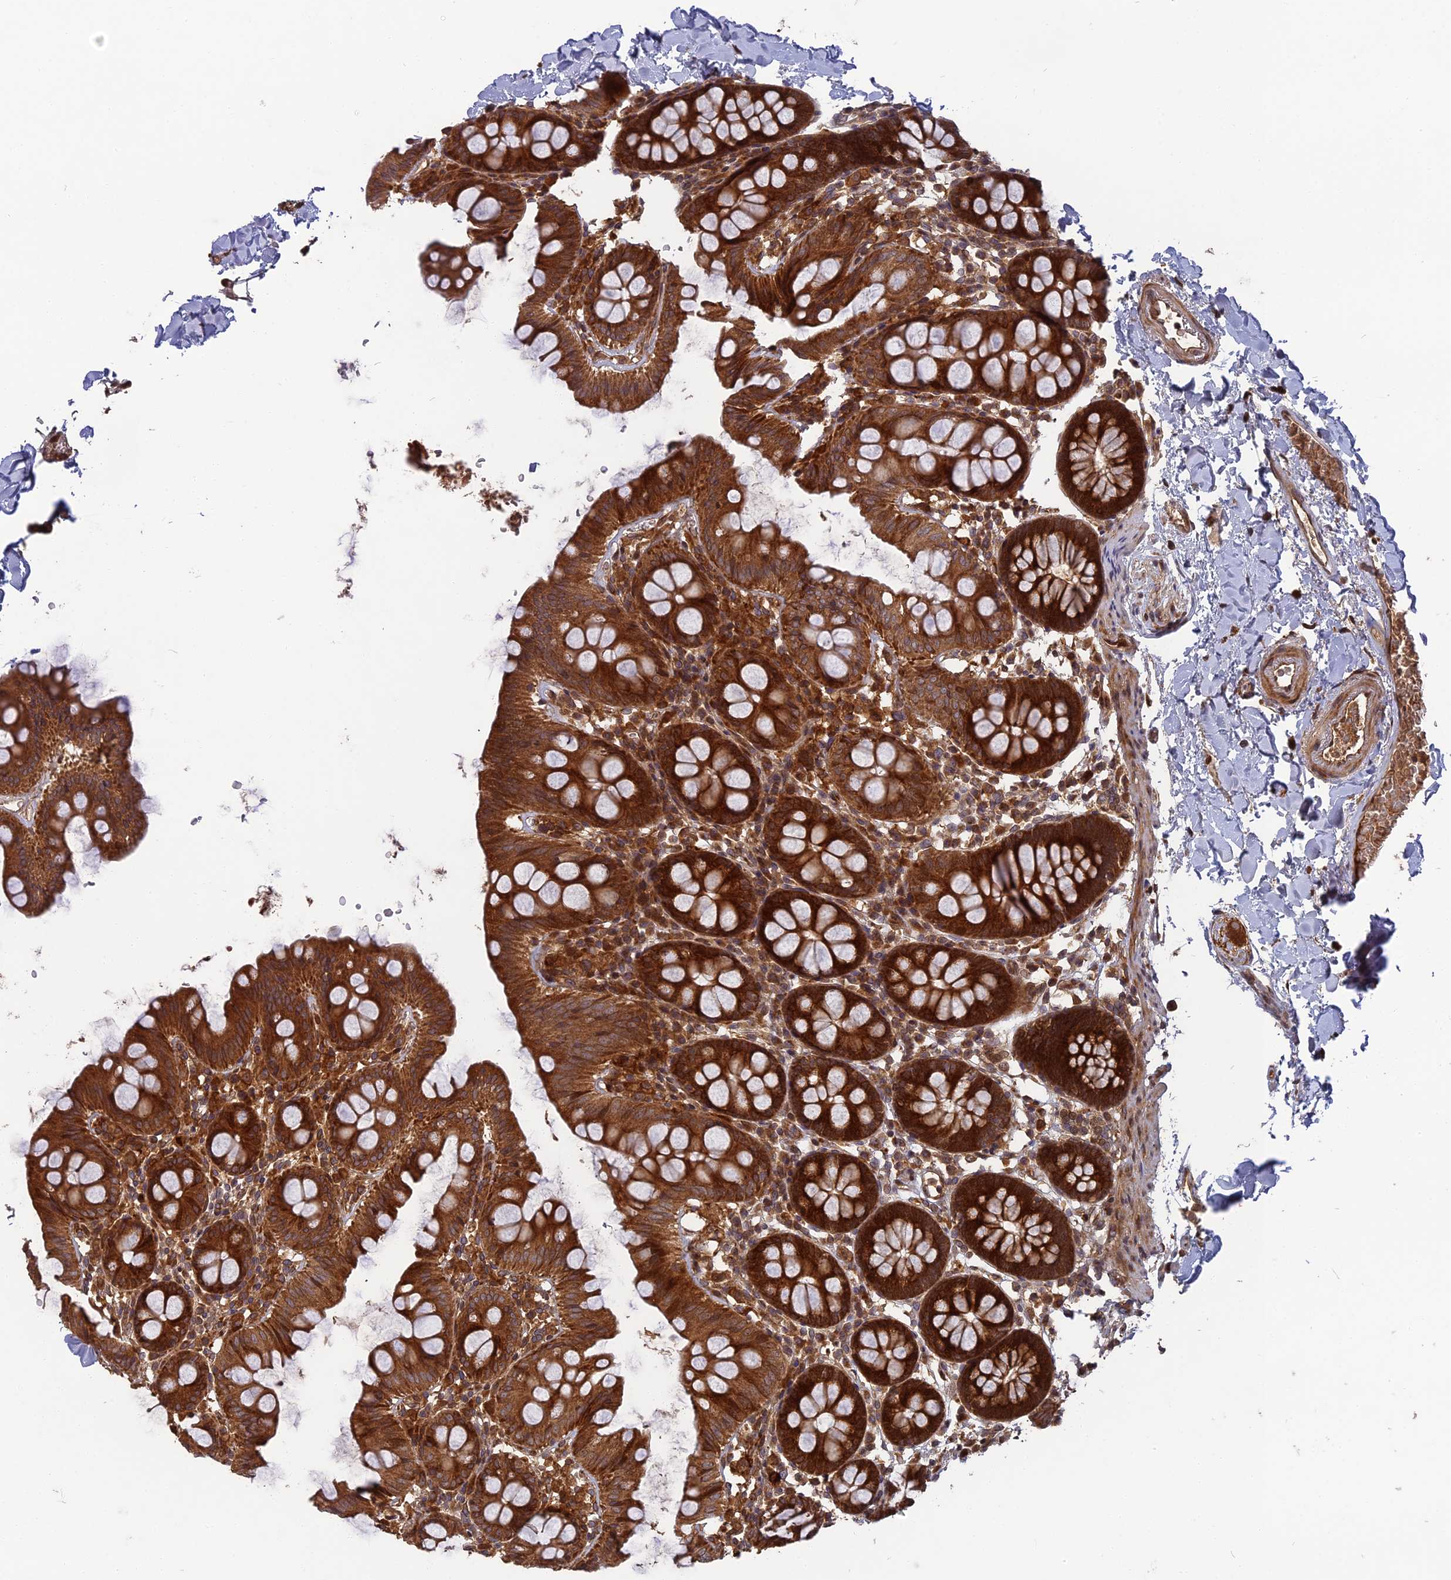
{"staining": {"intensity": "strong", "quantity": ">75%", "location": "cytoplasmic/membranous"}, "tissue": "colon", "cell_type": "Endothelial cells", "image_type": "normal", "snomed": [{"axis": "morphology", "description": "Normal tissue, NOS"}, {"axis": "topography", "description": "Colon"}], "caption": "Protein staining of normal colon reveals strong cytoplasmic/membranous staining in about >75% of endothelial cells. (Brightfield microscopy of DAB IHC at high magnification).", "gene": "TMUB2", "patient": {"sex": "male", "age": 75}}